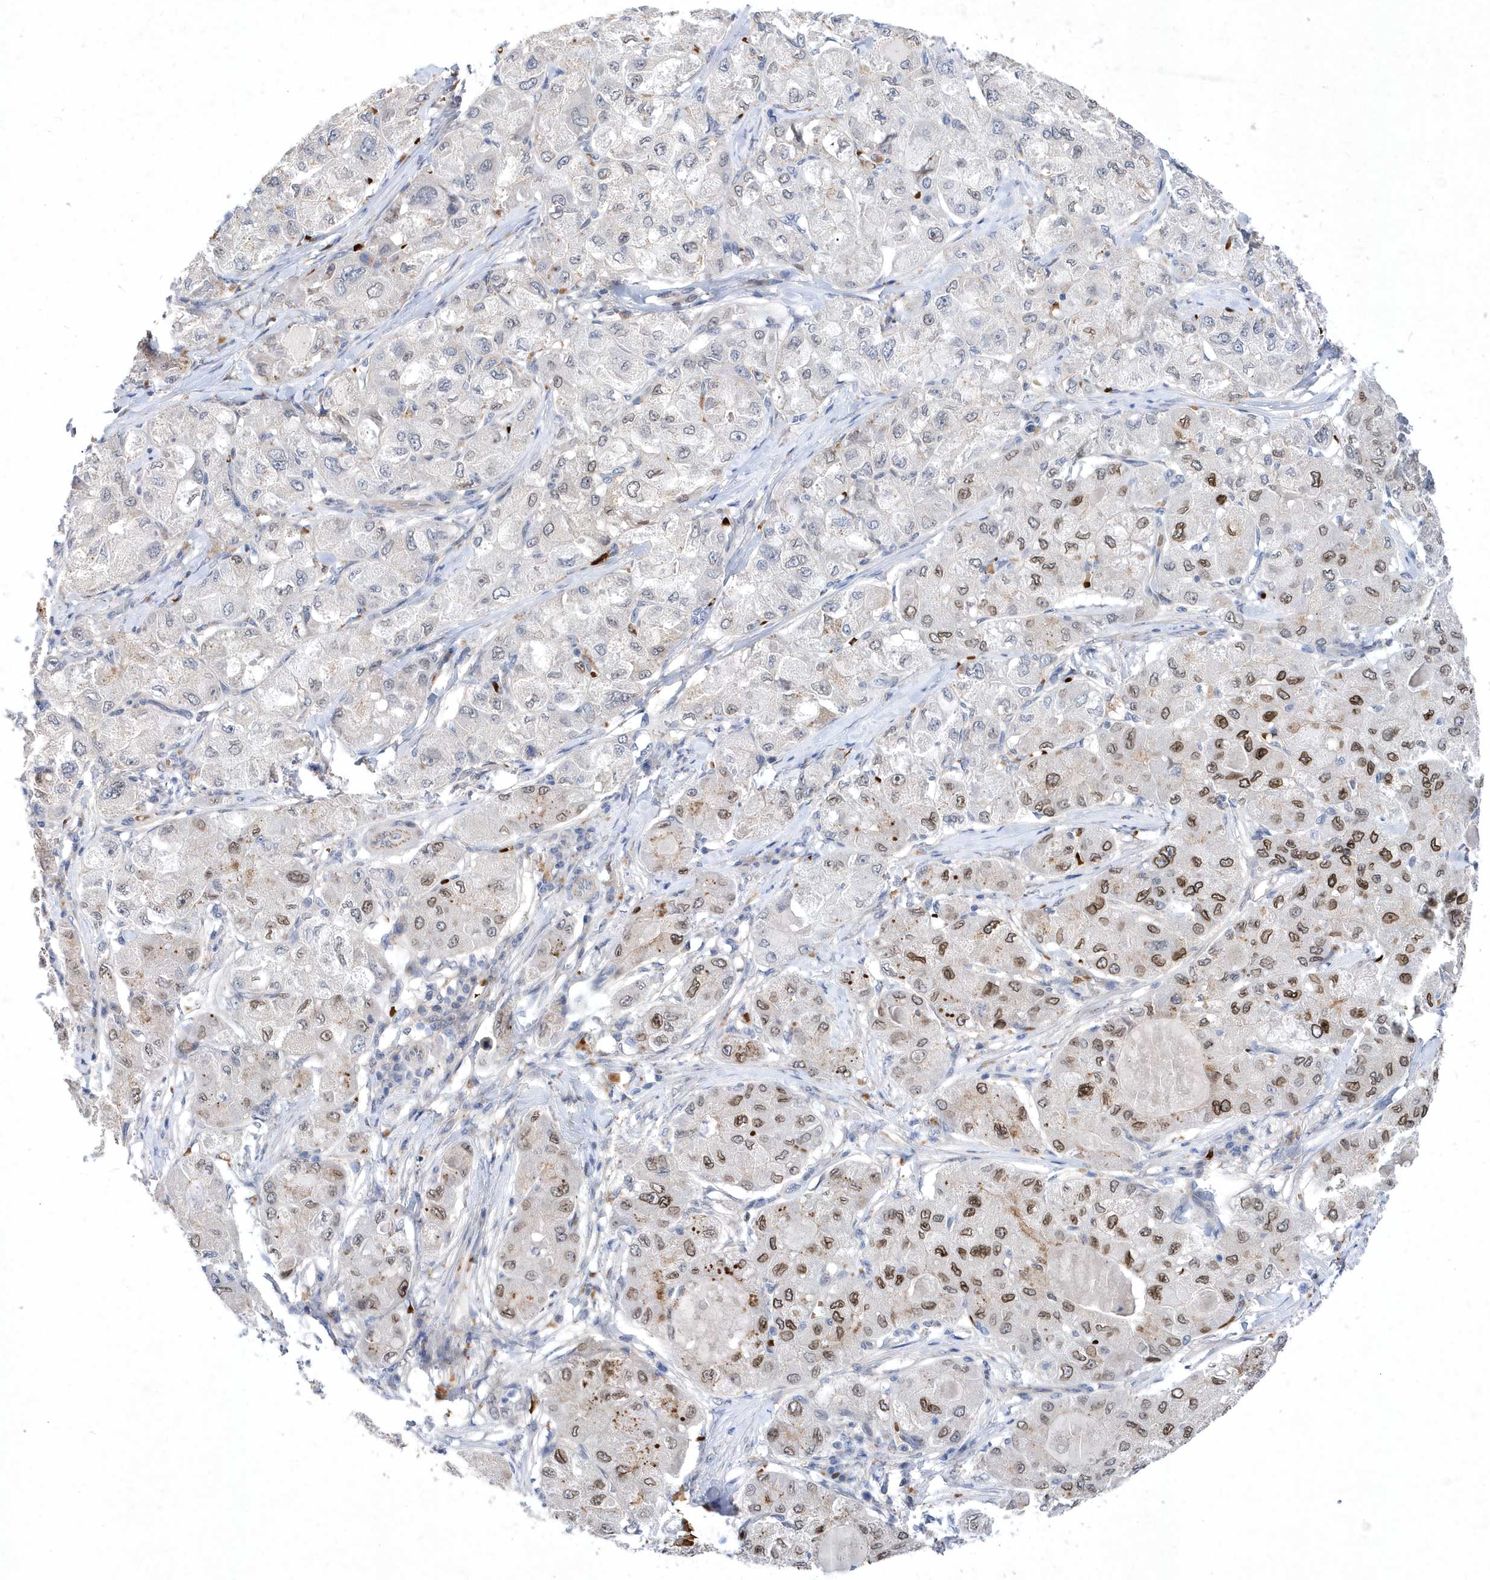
{"staining": {"intensity": "moderate", "quantity": "25%-75%", "location": "cytoplasmic/membranous,nuclear"}, "tissue": "liver cancer", "cell_type": "Tumor cells", "image_type": "cancer", "snomed": [{"axis": "morphology", "description": "Carcinoma, Hepatocellular, NOS"}, {"axis": "topography", "description": "Liver"}], "caption": "This is a histology image of immunohistochemistry (IHC) staining of hepatocellular carcinoma (liver), which shows moderate expression in the cytoplasmic/membranous and nuclear of tumor cells.", "gene": "ZNF875", "patient": {"sex": "male", "age": 80}}